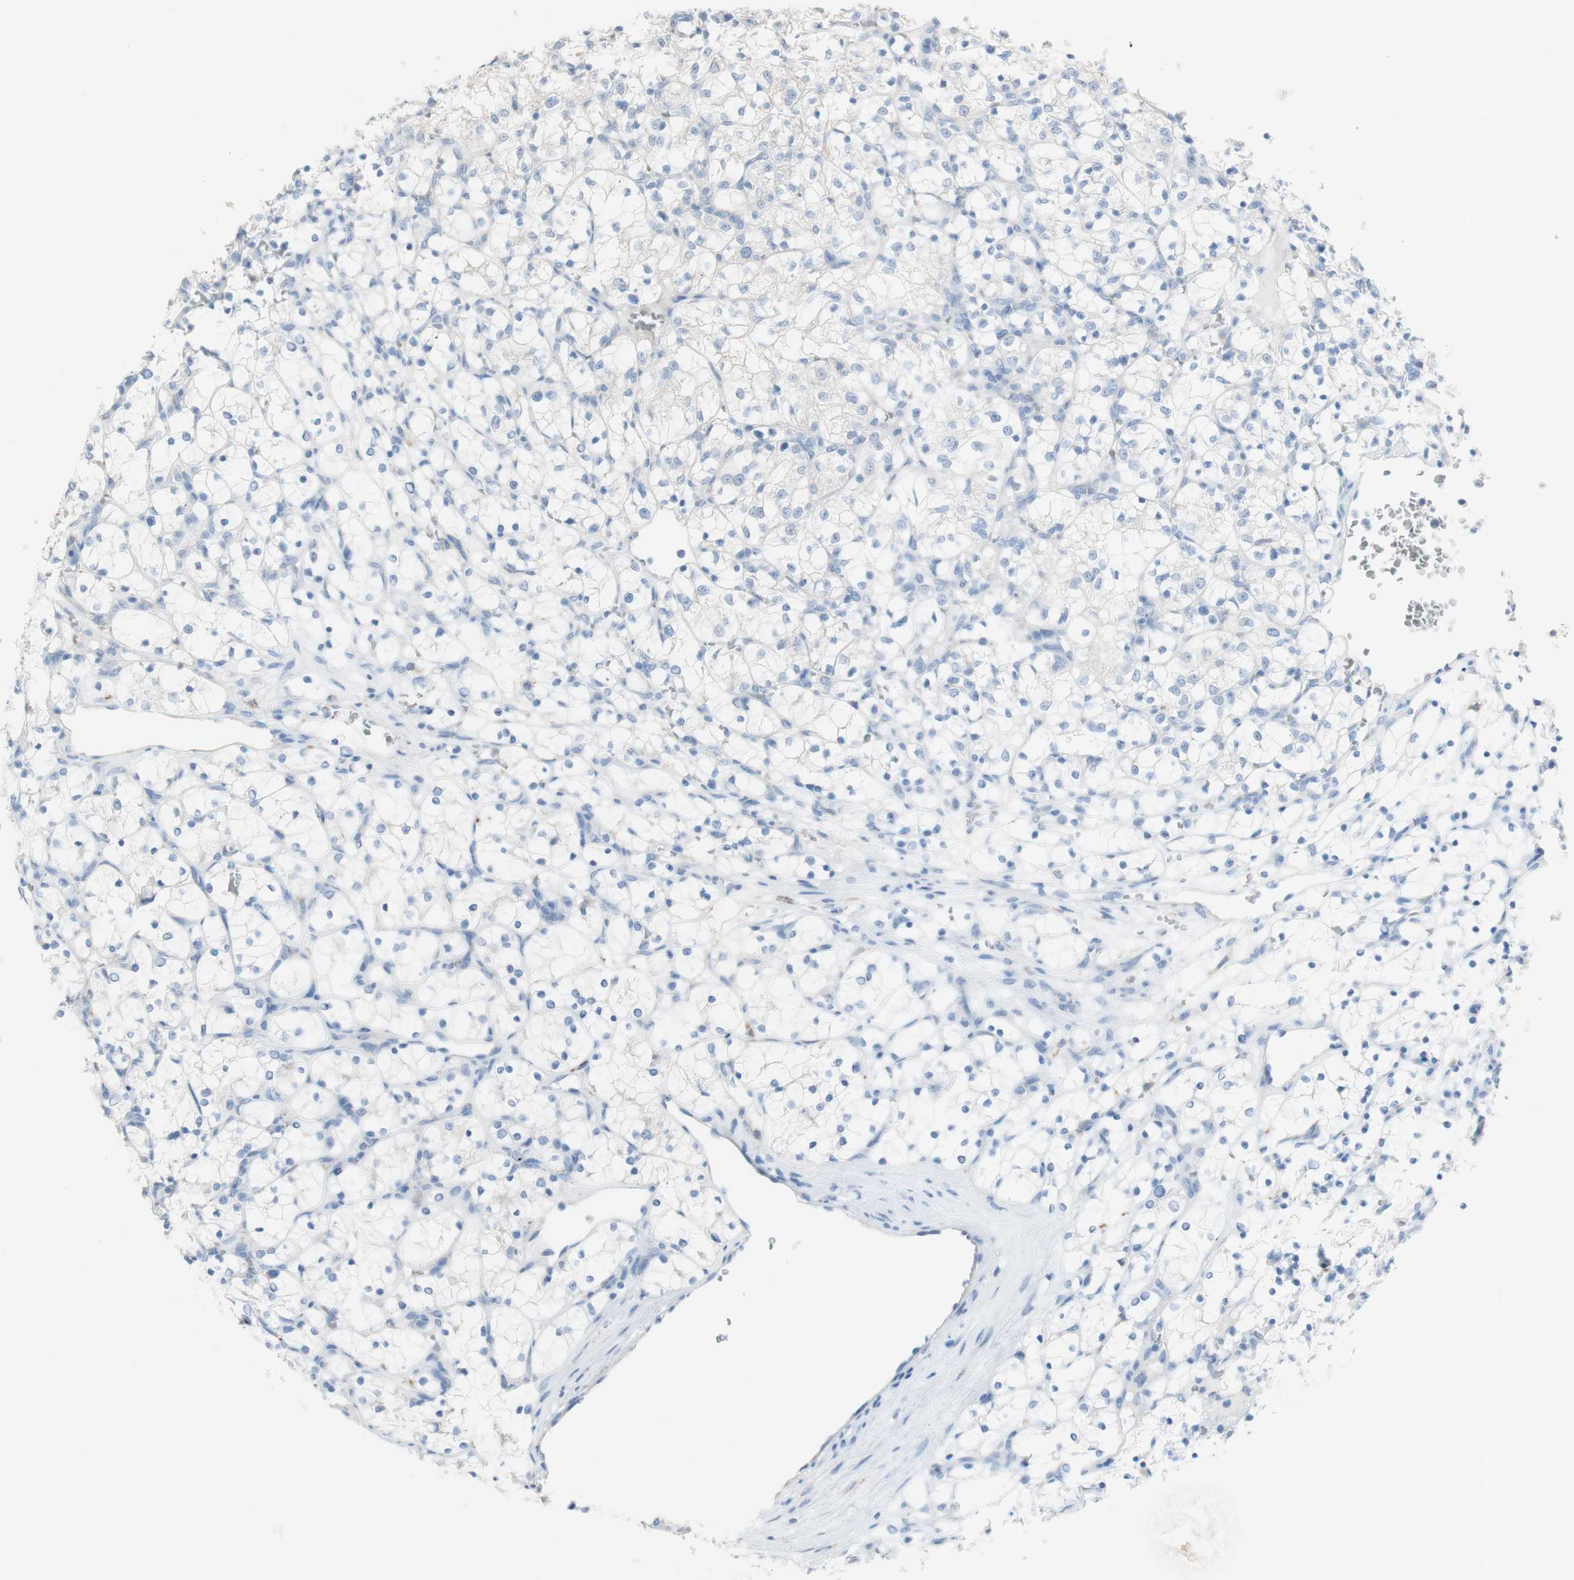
{"staining": {"intensity": "negative", "quantity": "none", "location": "none"}, "tissue": "renal cancer", "cell_type": "Tumor cells", "image_type": "cancer", "snomed": [{"axis": "morphology", "description": "Adenocarcinoma, NOS"}, {"axis": "topography", "description": "Kidney"}], "caption": "Tumor cells show no significant protein expression in renal adenocarcinoma.", "gene": "ART3", "patient": {"sex": "female", "age": 69}}